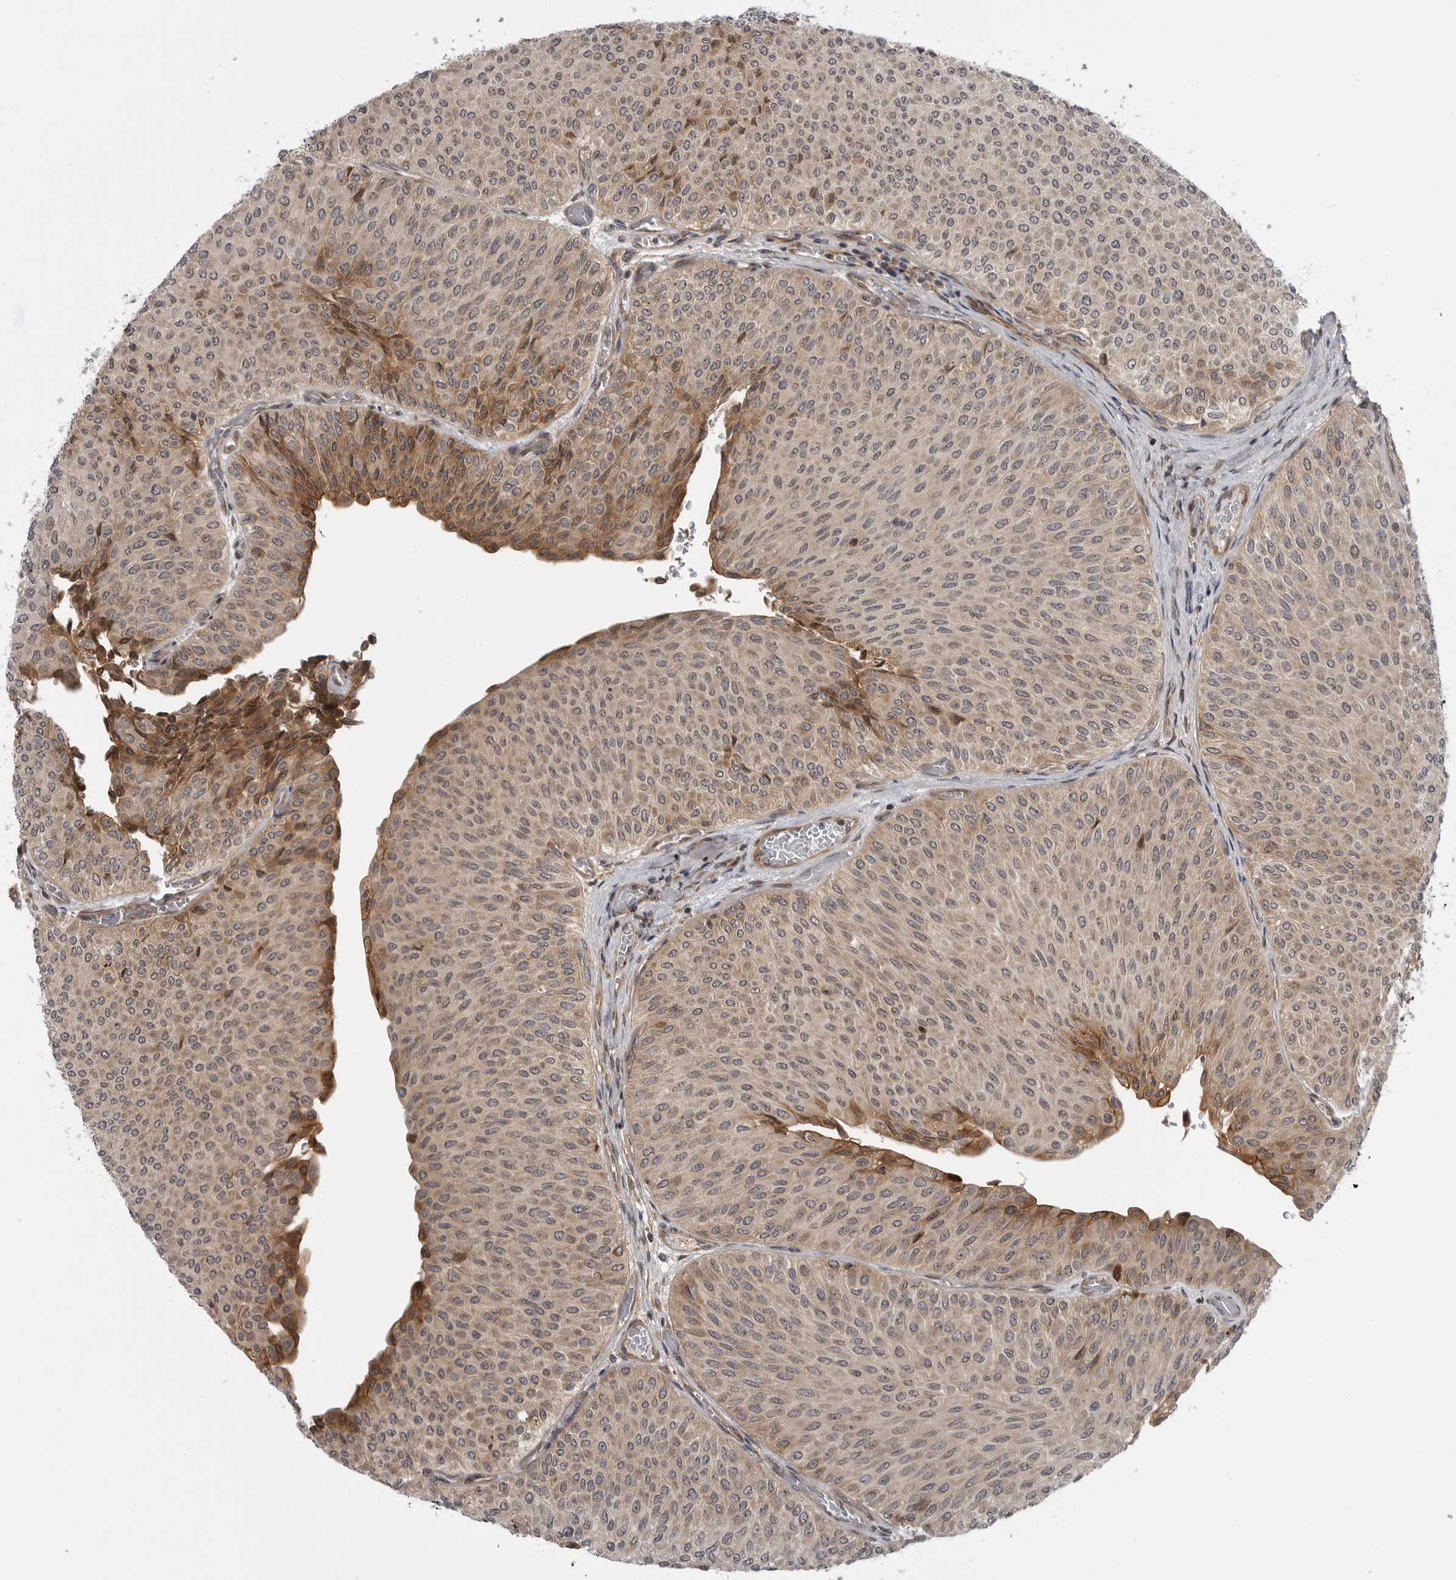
{"staining": {"intensity": "weak", "quantity": "25%-75%", "location": "cytoplasmic/membranous"}, "tissue": "urothelial cancer", "cell_type": "Tumor cells", "image_type": "cancer", "snomed": [{"axis": "morphology", "description": "Urothelial carcinoma, Low grade"}, {"axis": "topography", "description": "Urinary bladder"}], "caption": "Tumor cells reveal low levels of weak cytoplasmic/membranous staining in about 25%-75% of cells in human urothelial cancer.", "gene": "LRRC45", "patient": {"sex": "male", "age": 78}}